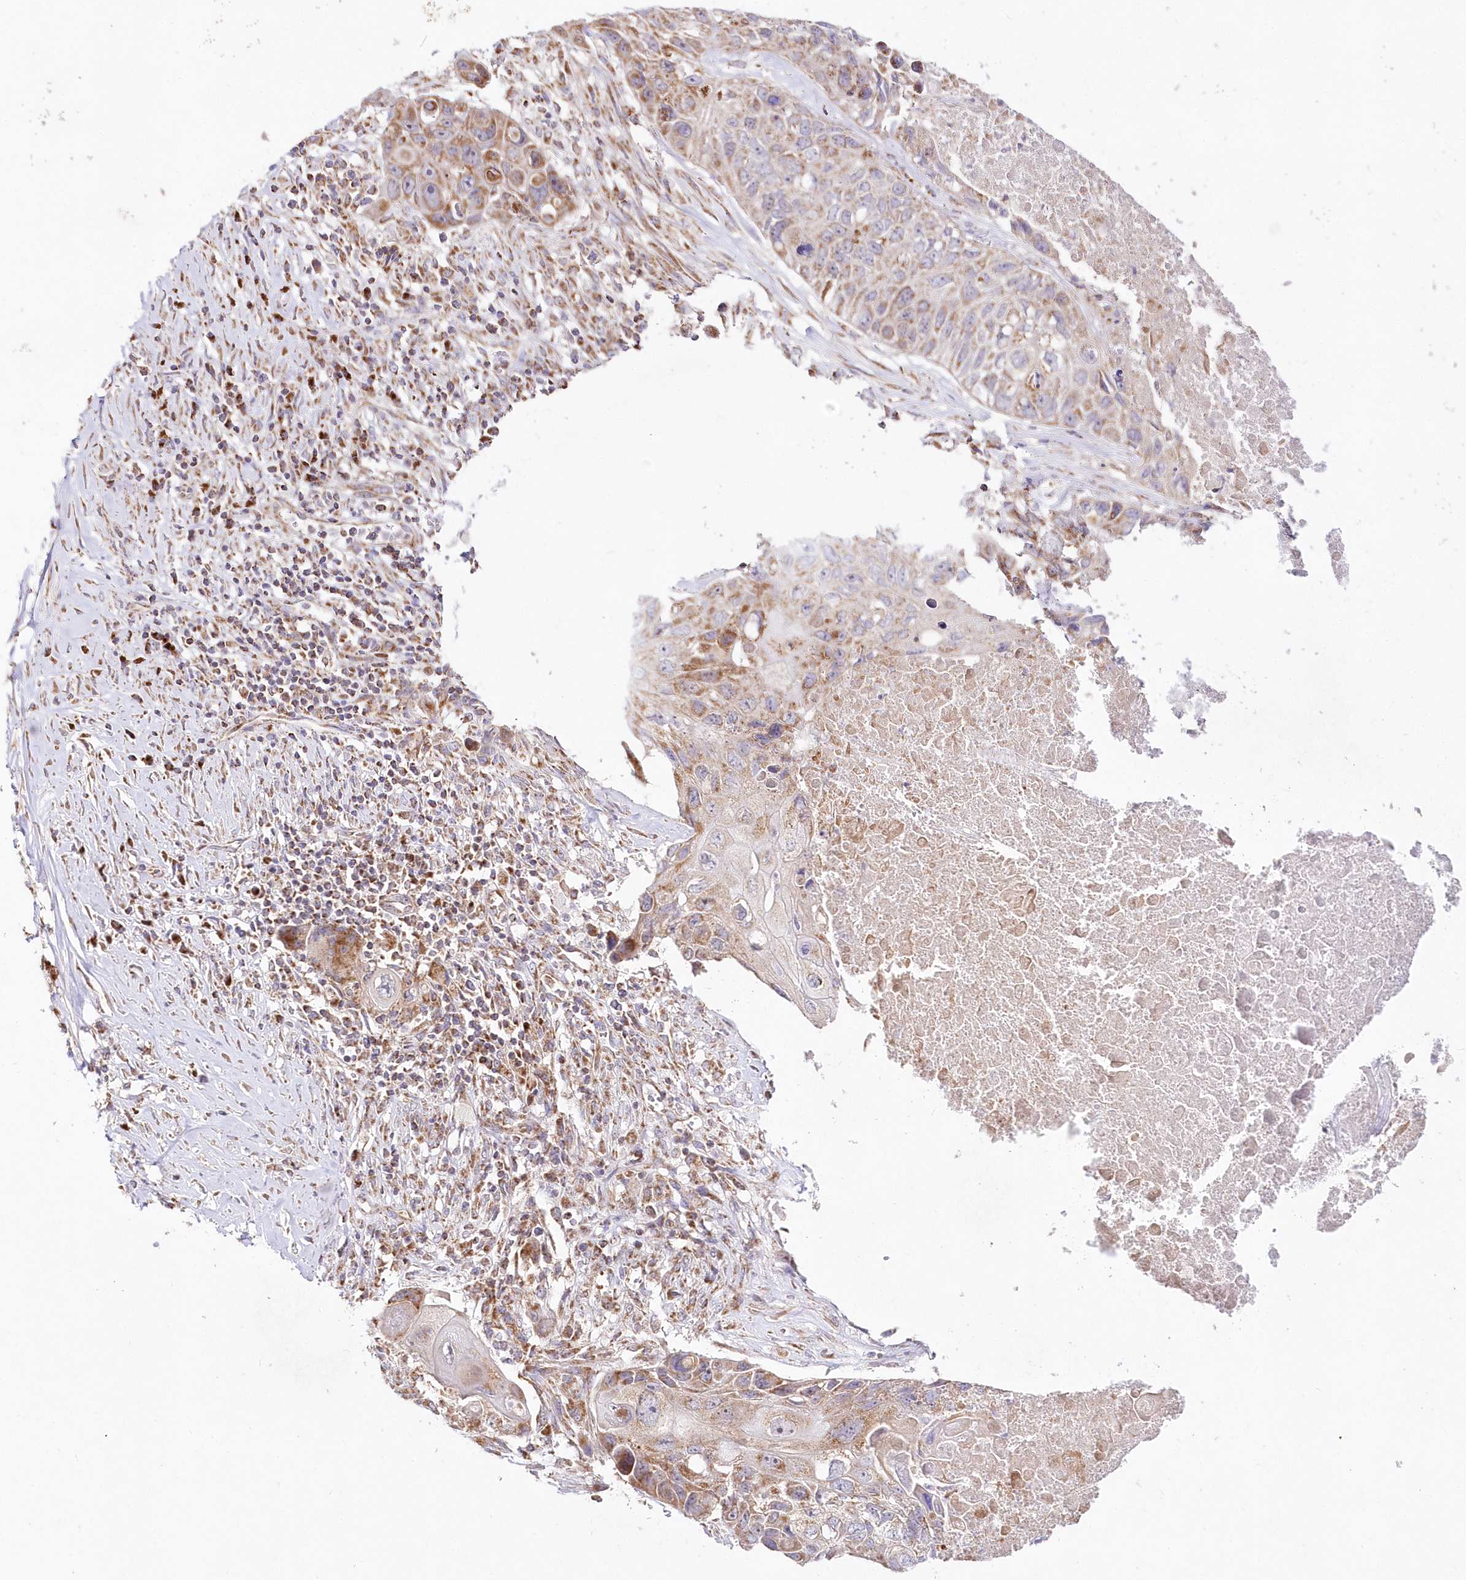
{"staining": {"intensity": "moderate", "quantity": ">75%", "location": "cytoplasmic/membranous"}, "tissue": "lung cancer", "cell_type": "Tumor cells", "image_type": "cancer", "snomed": [{"axis": "morphology", "description": "Squamous cell carcinoma, NOS"}, {"axis": "topography", "description": "Lung"}], "caption": "An immunohistochemistry photomicrograph of neoplastic tissue is shown. Protein staining in brown shows moderate cytoplasmic/membranous positivity in lung squamous cell carcinoma within tumor cells. (DAB IHC with brightfield microscopy, high magnification).", "gene": "DNA2", "patient": {"sex": "male", "age": 61}}